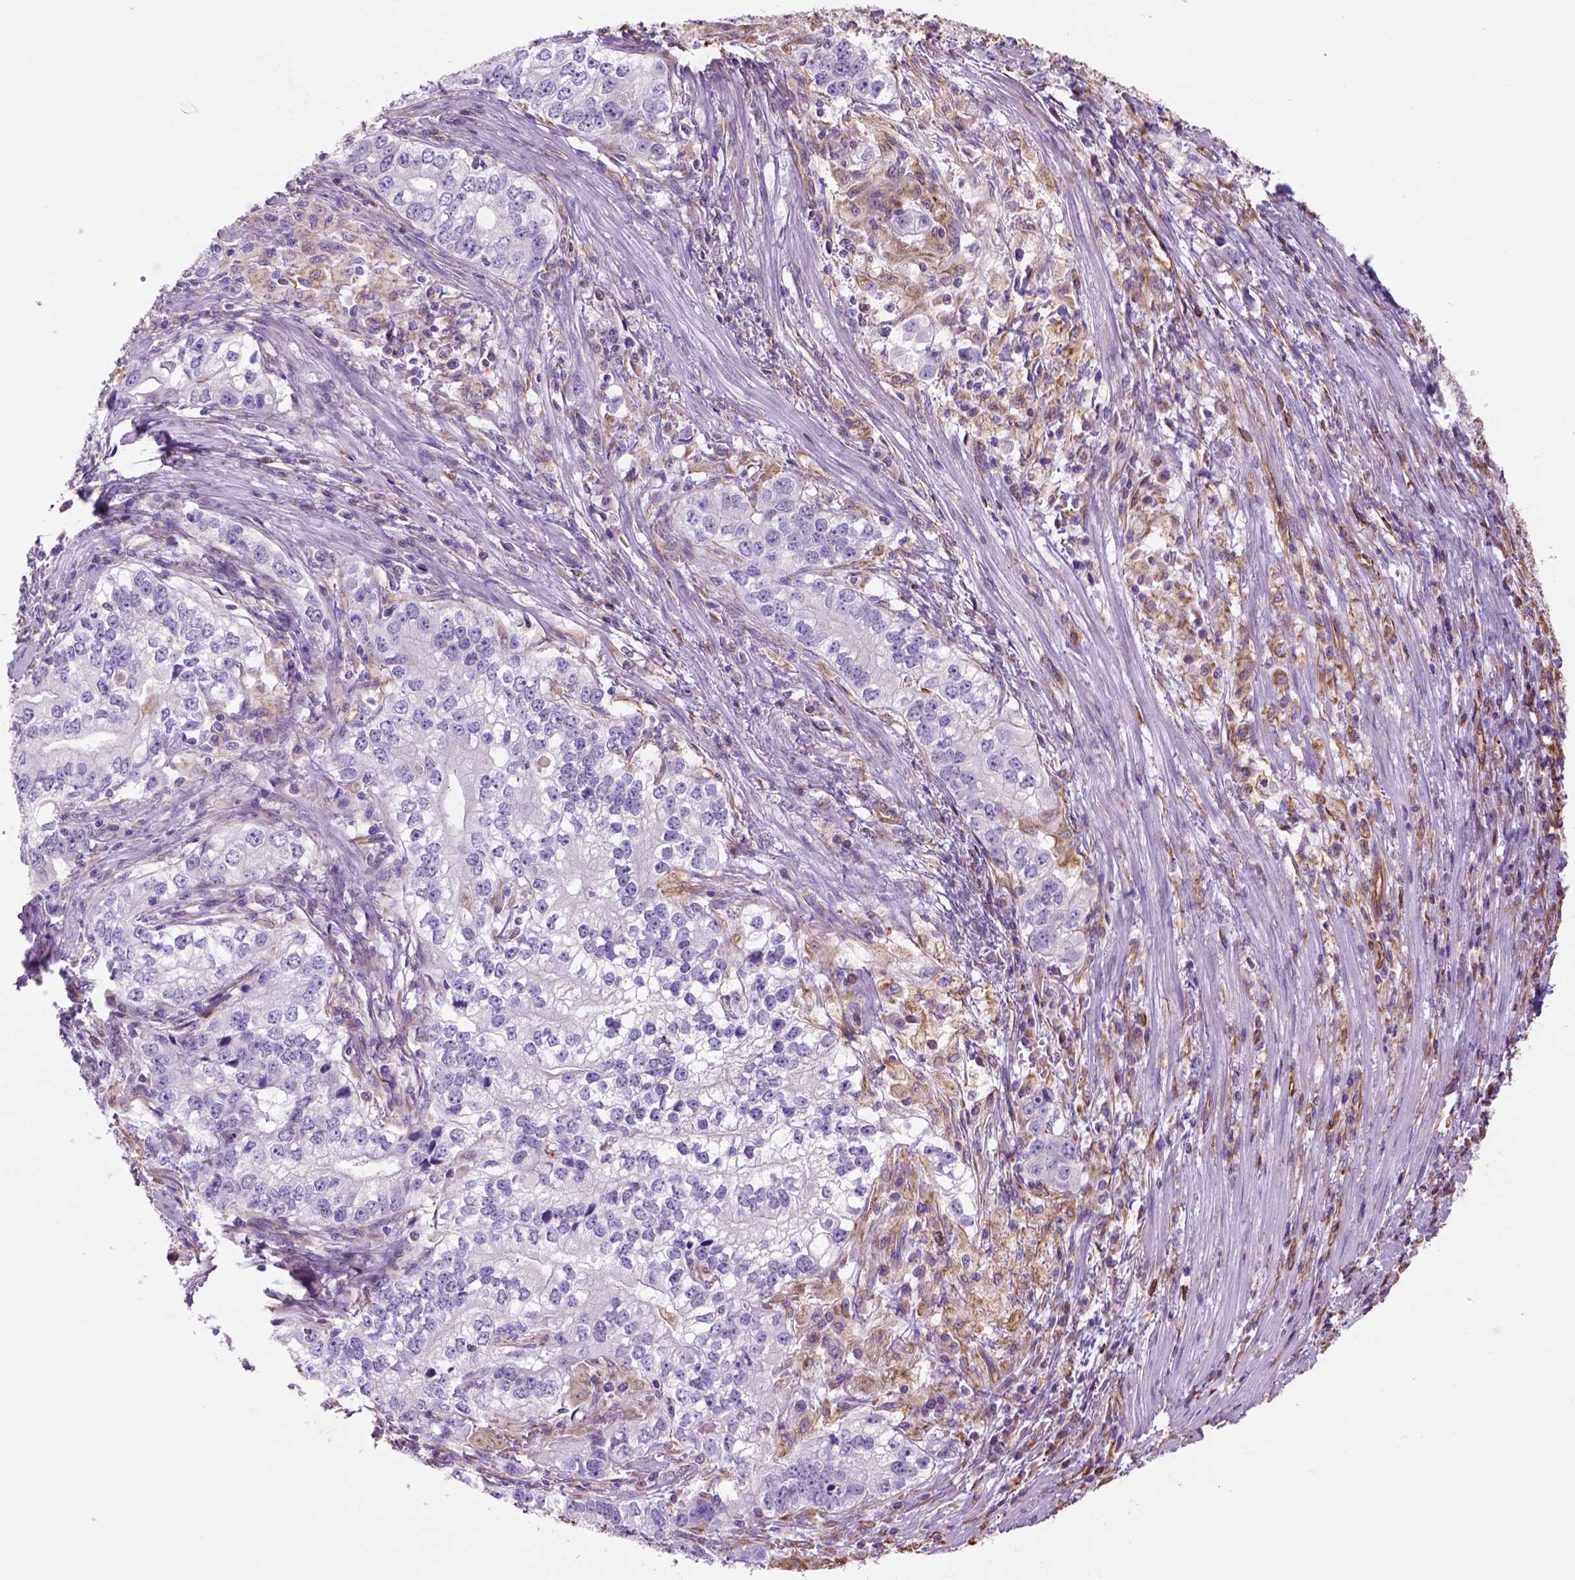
{"staining": {"intensity": "negative", "quantity": "none", "location": "none"}, "tissue": "stomach cancer", "cell_type": "Tumor cells", "image_type": "cancer", "snomed": [{"axis": "morphology", "description": "Adenocarcinoma, NOS"}, {"axis": "topography", "description": "Stomach, lower"}], "caption": "Tumor cells show no significant protein expression in stomach cancer.", "gene": "ZZZ3", "patient": {"sex": "female", "age": 72}}